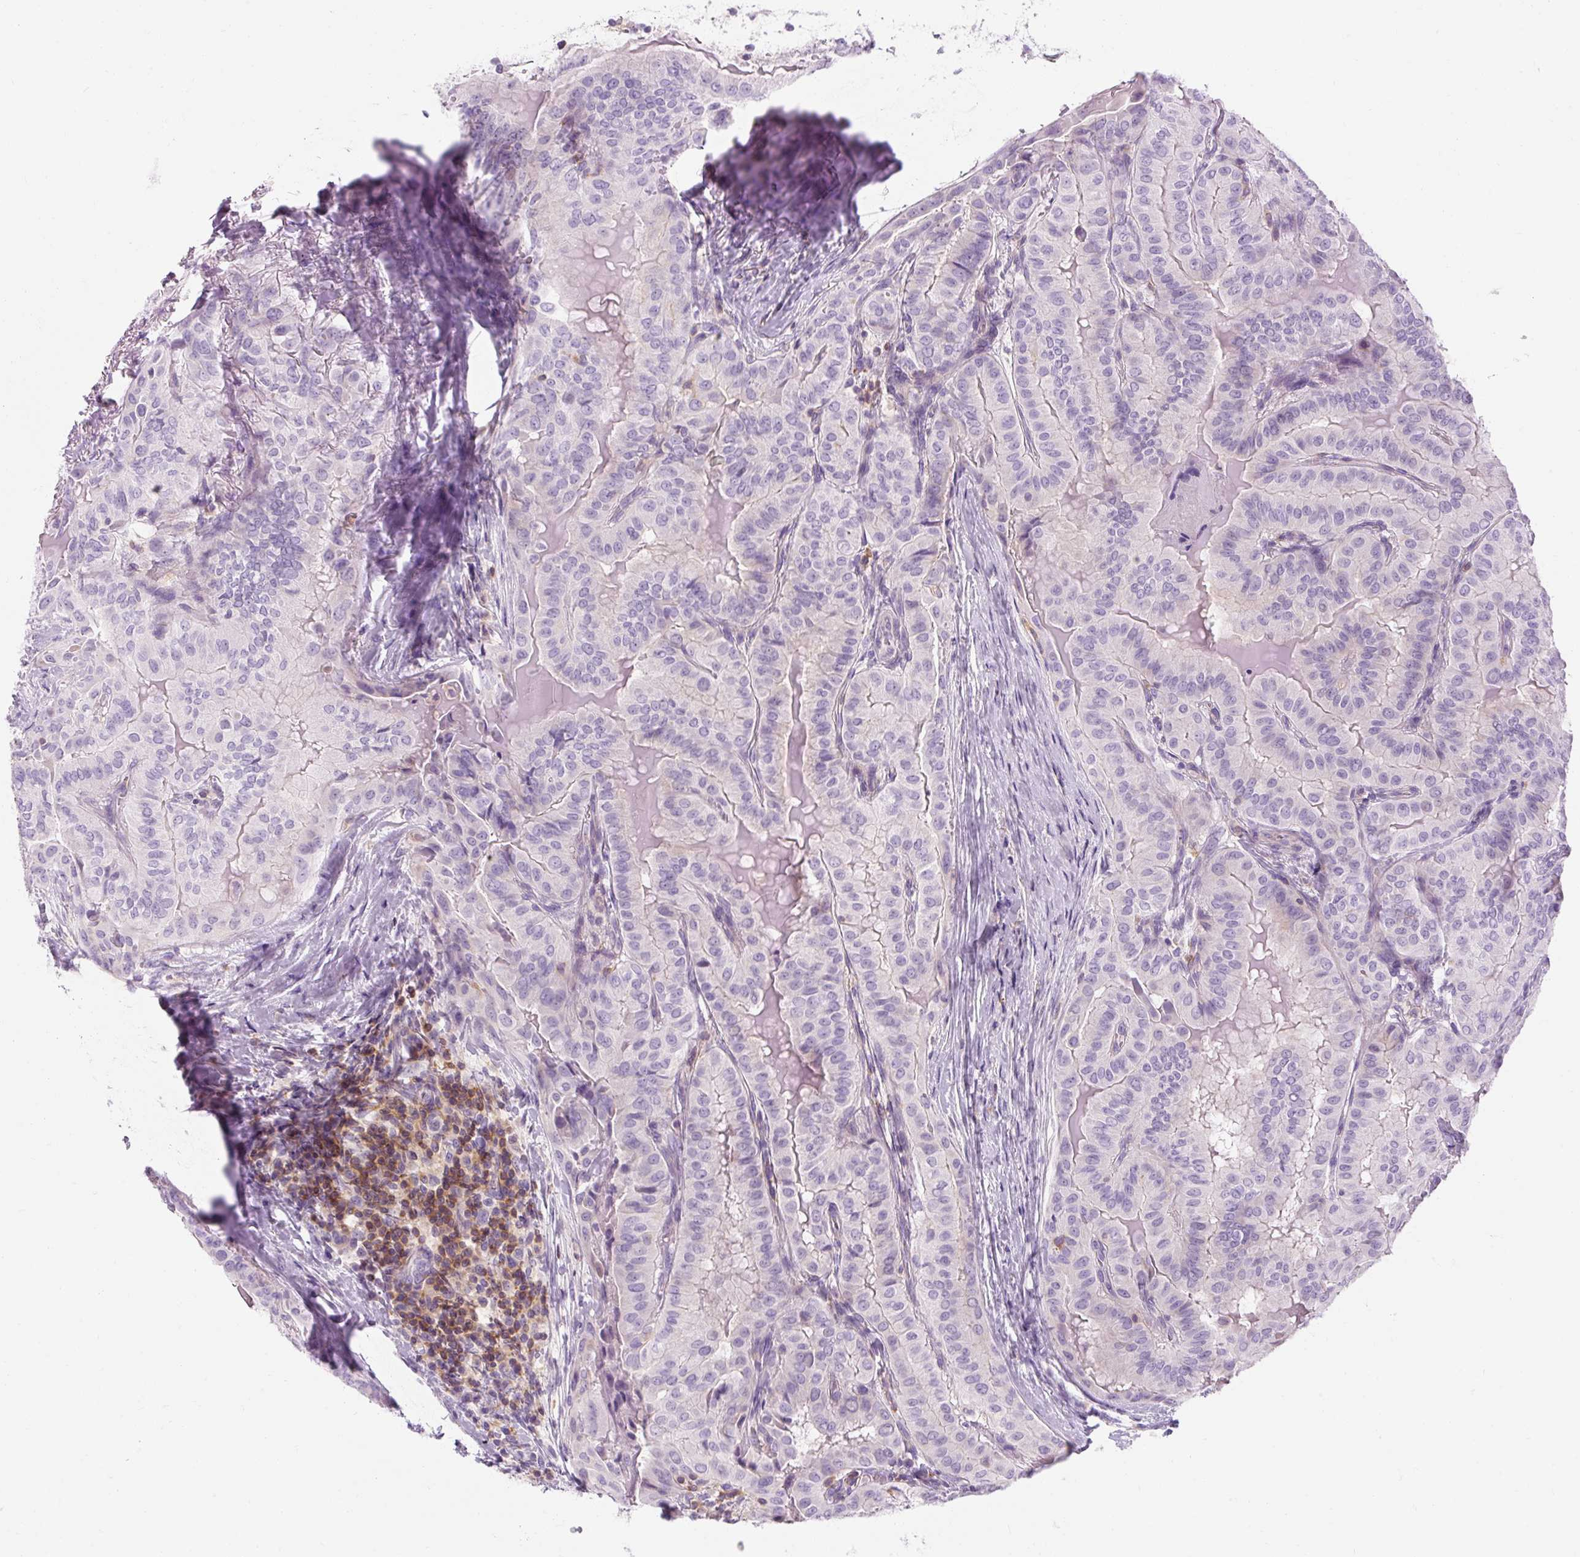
{"staining": {"intensity": "negative", "quantity": "none", "location": "none"}, "tissue": "thyroid cancer", "cell_type": "Tumor cells", "image_type": "cancer", "snomed": [{"axis": "morphology", "description": "Papillary adenocarcinoma, NOS"}, {"axis": "topography", "description": "Thyroid gland"}], "caption": "A photomicrograph of thyroid cancer stained for a protein exhibits no brown staining in tumor cells.", "gene": "TIGD2", "patient": {"sex": "female", "age": 68}}